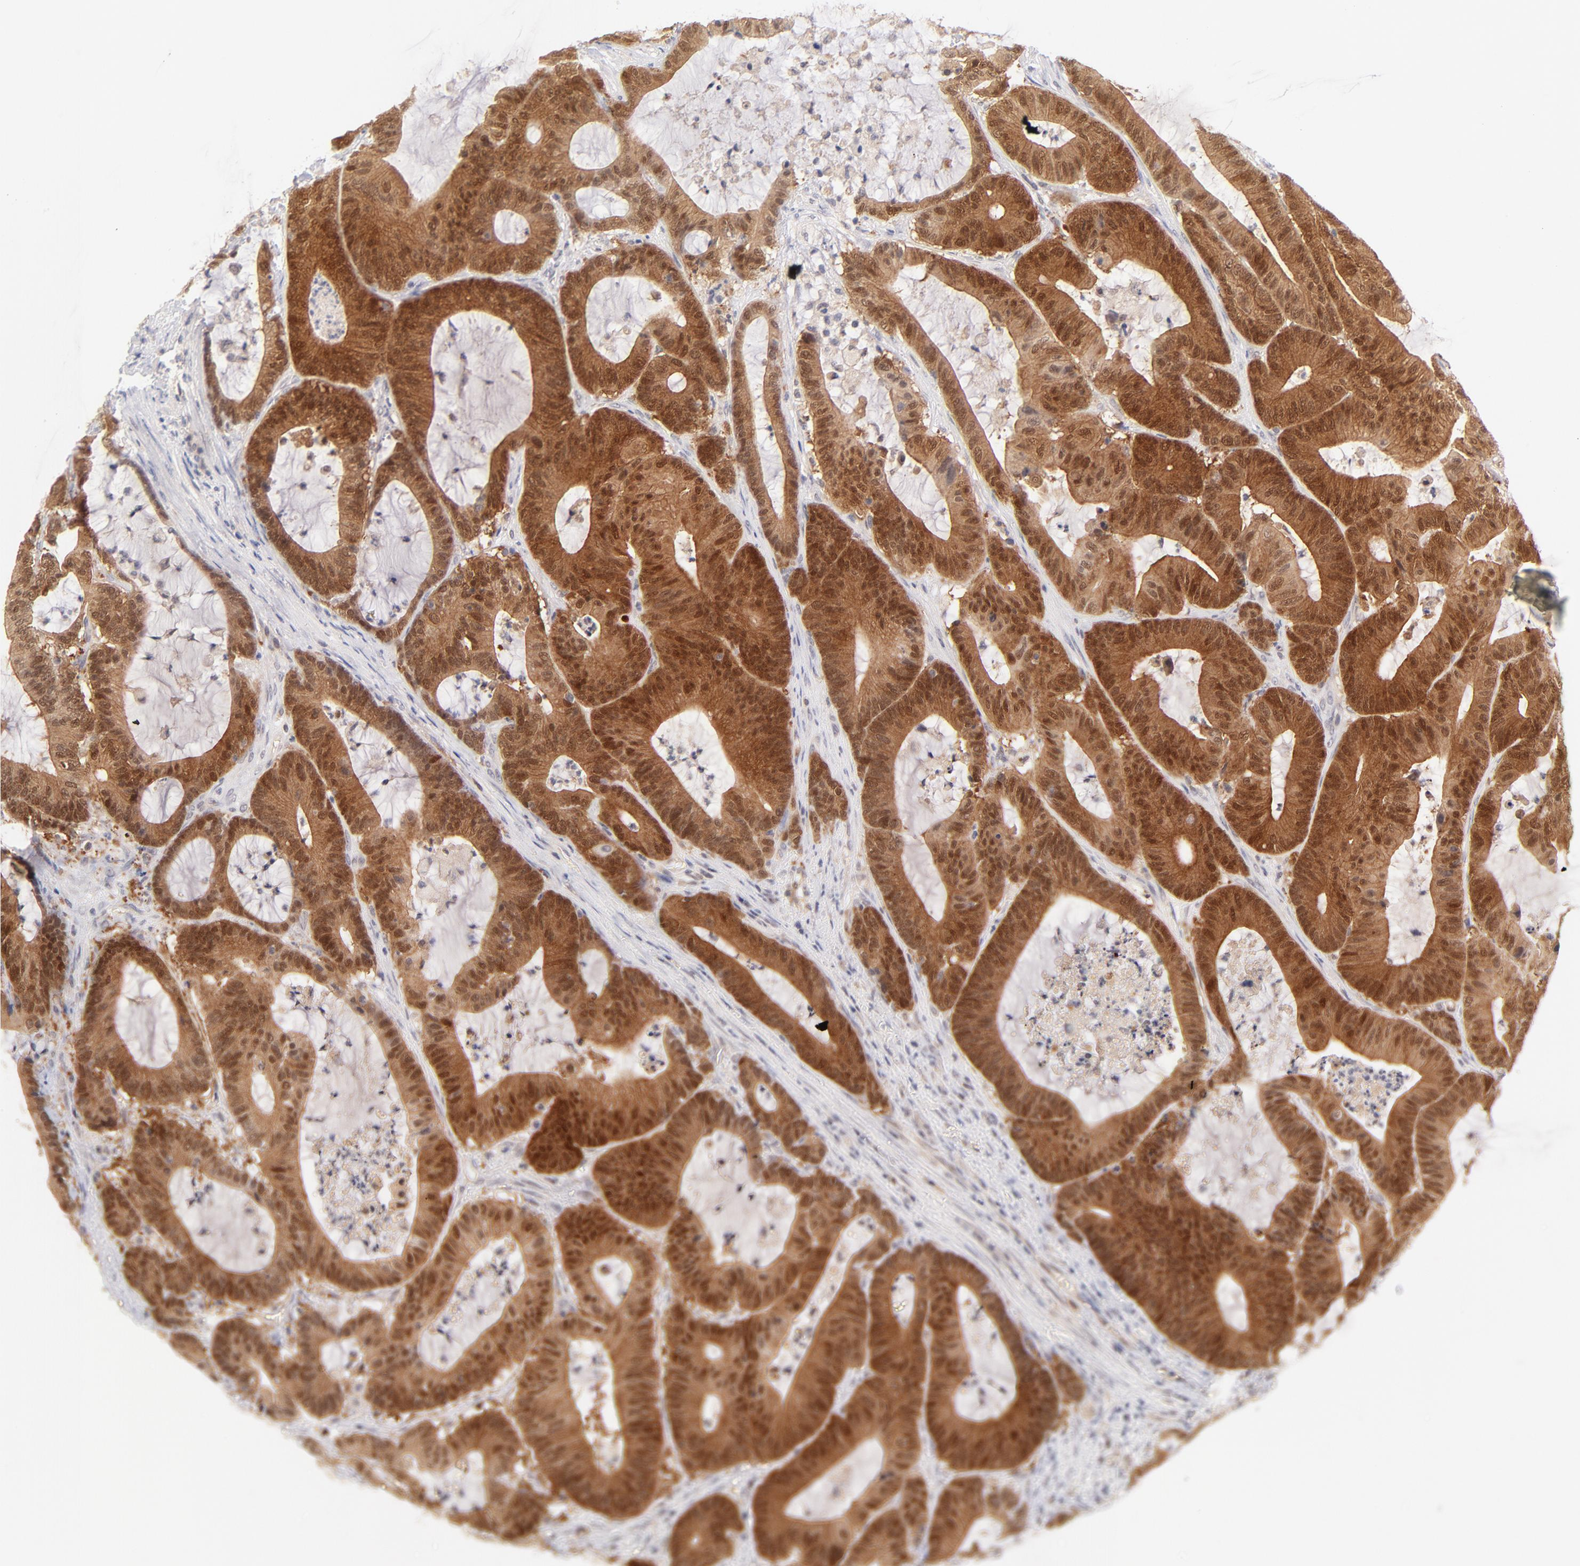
{"staining": {"intensity": "strong", "quantity": ">75%", "location": "cytoplasmic/membranous,nuclear"}, "tissue": "colorectal cancer", "cell_type": "Tumor cells", "image_type": "cancer", "snomed": [{"axis": "morphology", "description": "Adenocarcinoma, NOS"}, {"axis": "topography", "description": "Colon"}], "caption": "An IHC micrograph of tumor tissue is shown. Protein staining in brown labels strong cytoplasmic/membranous and nuclear positivity in colorectal cancer within tumor cells.", "gene": "CASP6", "patient": {"sex": "female", "age": 84}}